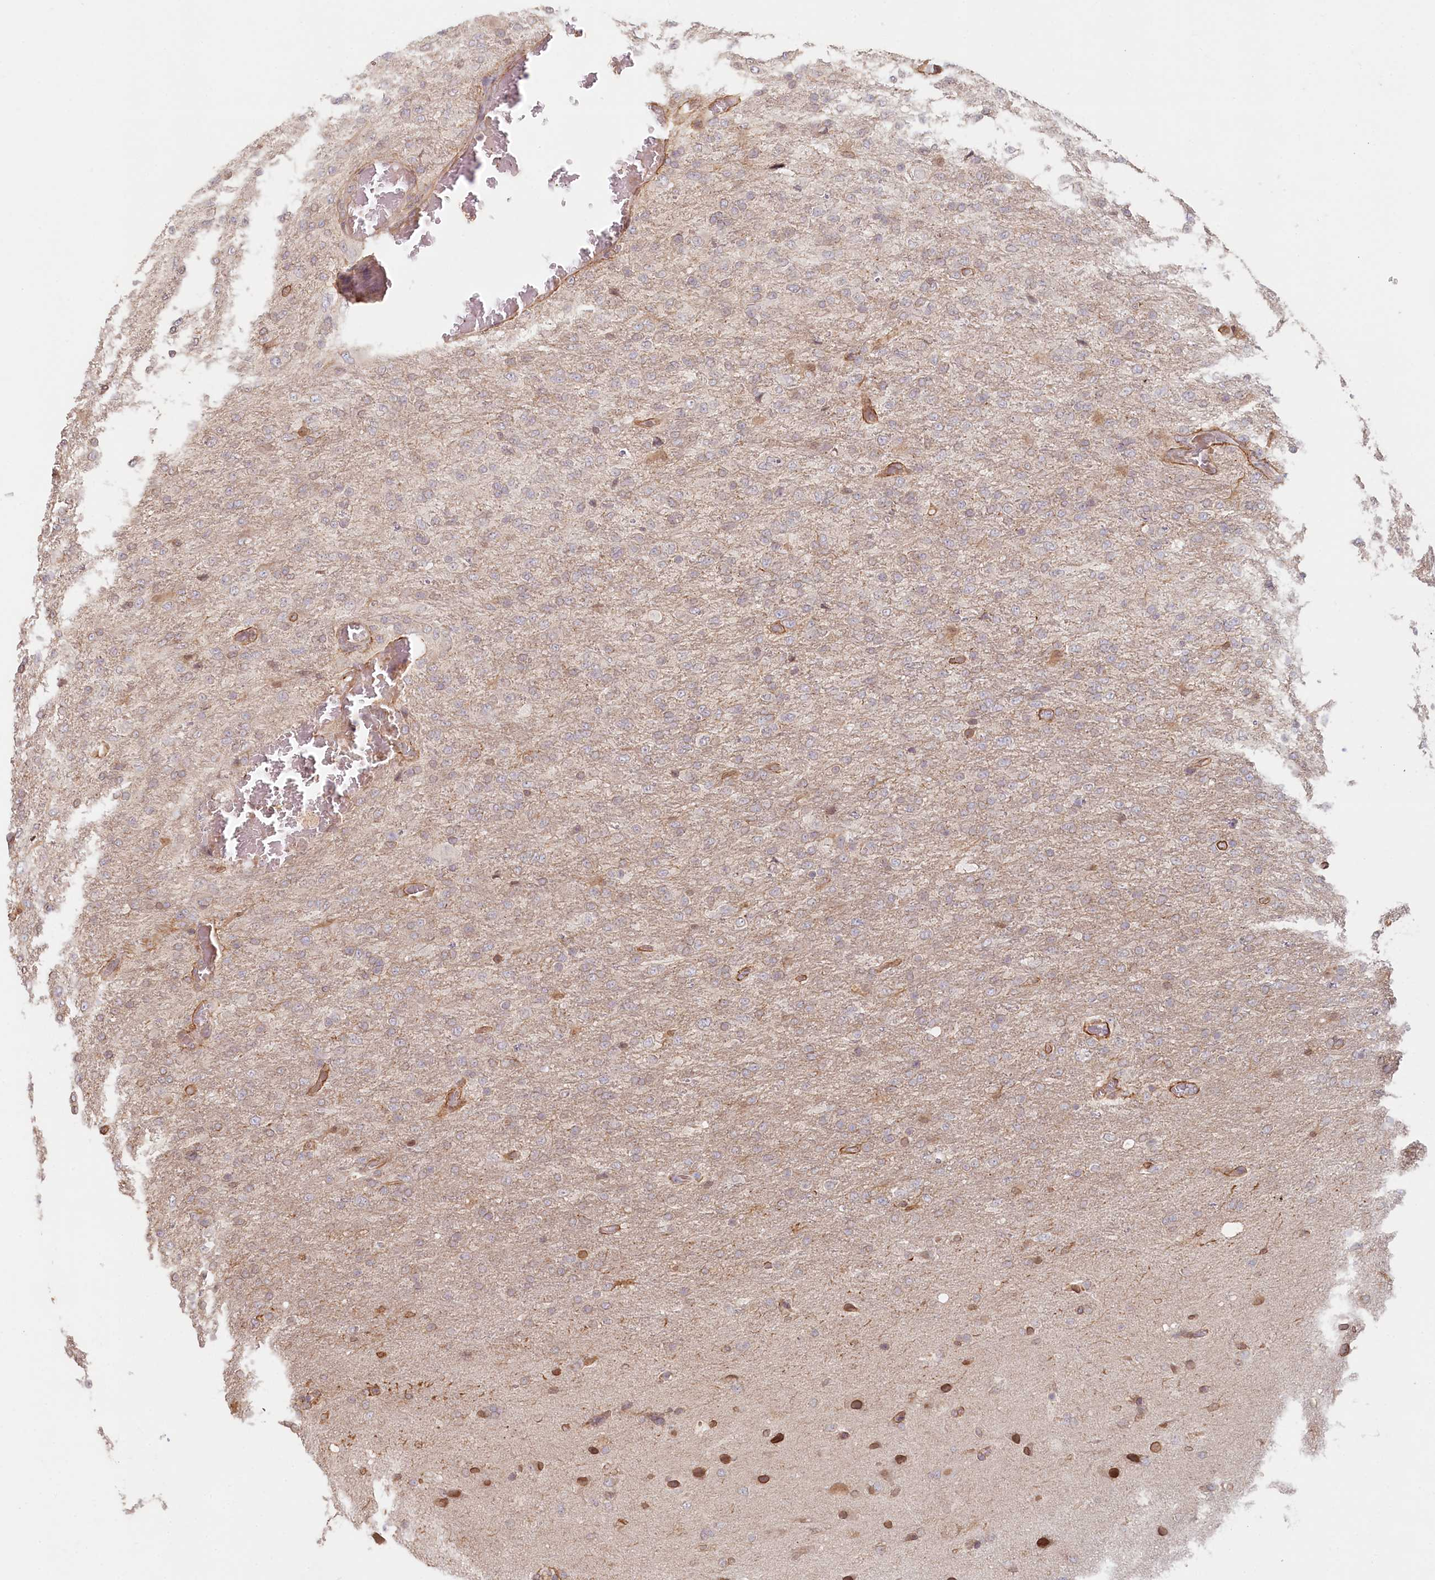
{"staining": {"intensity": "negative", "quantity": "none", "location": "none"}, "tissue": "glioma", "cell_type": "Tumor cells", "image_type": "cancer", "snomed": [{"axis": "morphology", "description": "Glioma, malignant, High grade"}, {"axis": "topography", "description": "Brain"}], "caption": "Malignant glioma (high-grade) stained for a protein using immunohistochemistry demonstrates no positivity tumor cells.", "gene": "TCHP", "patient": {"sex": "female", "age": 74}}